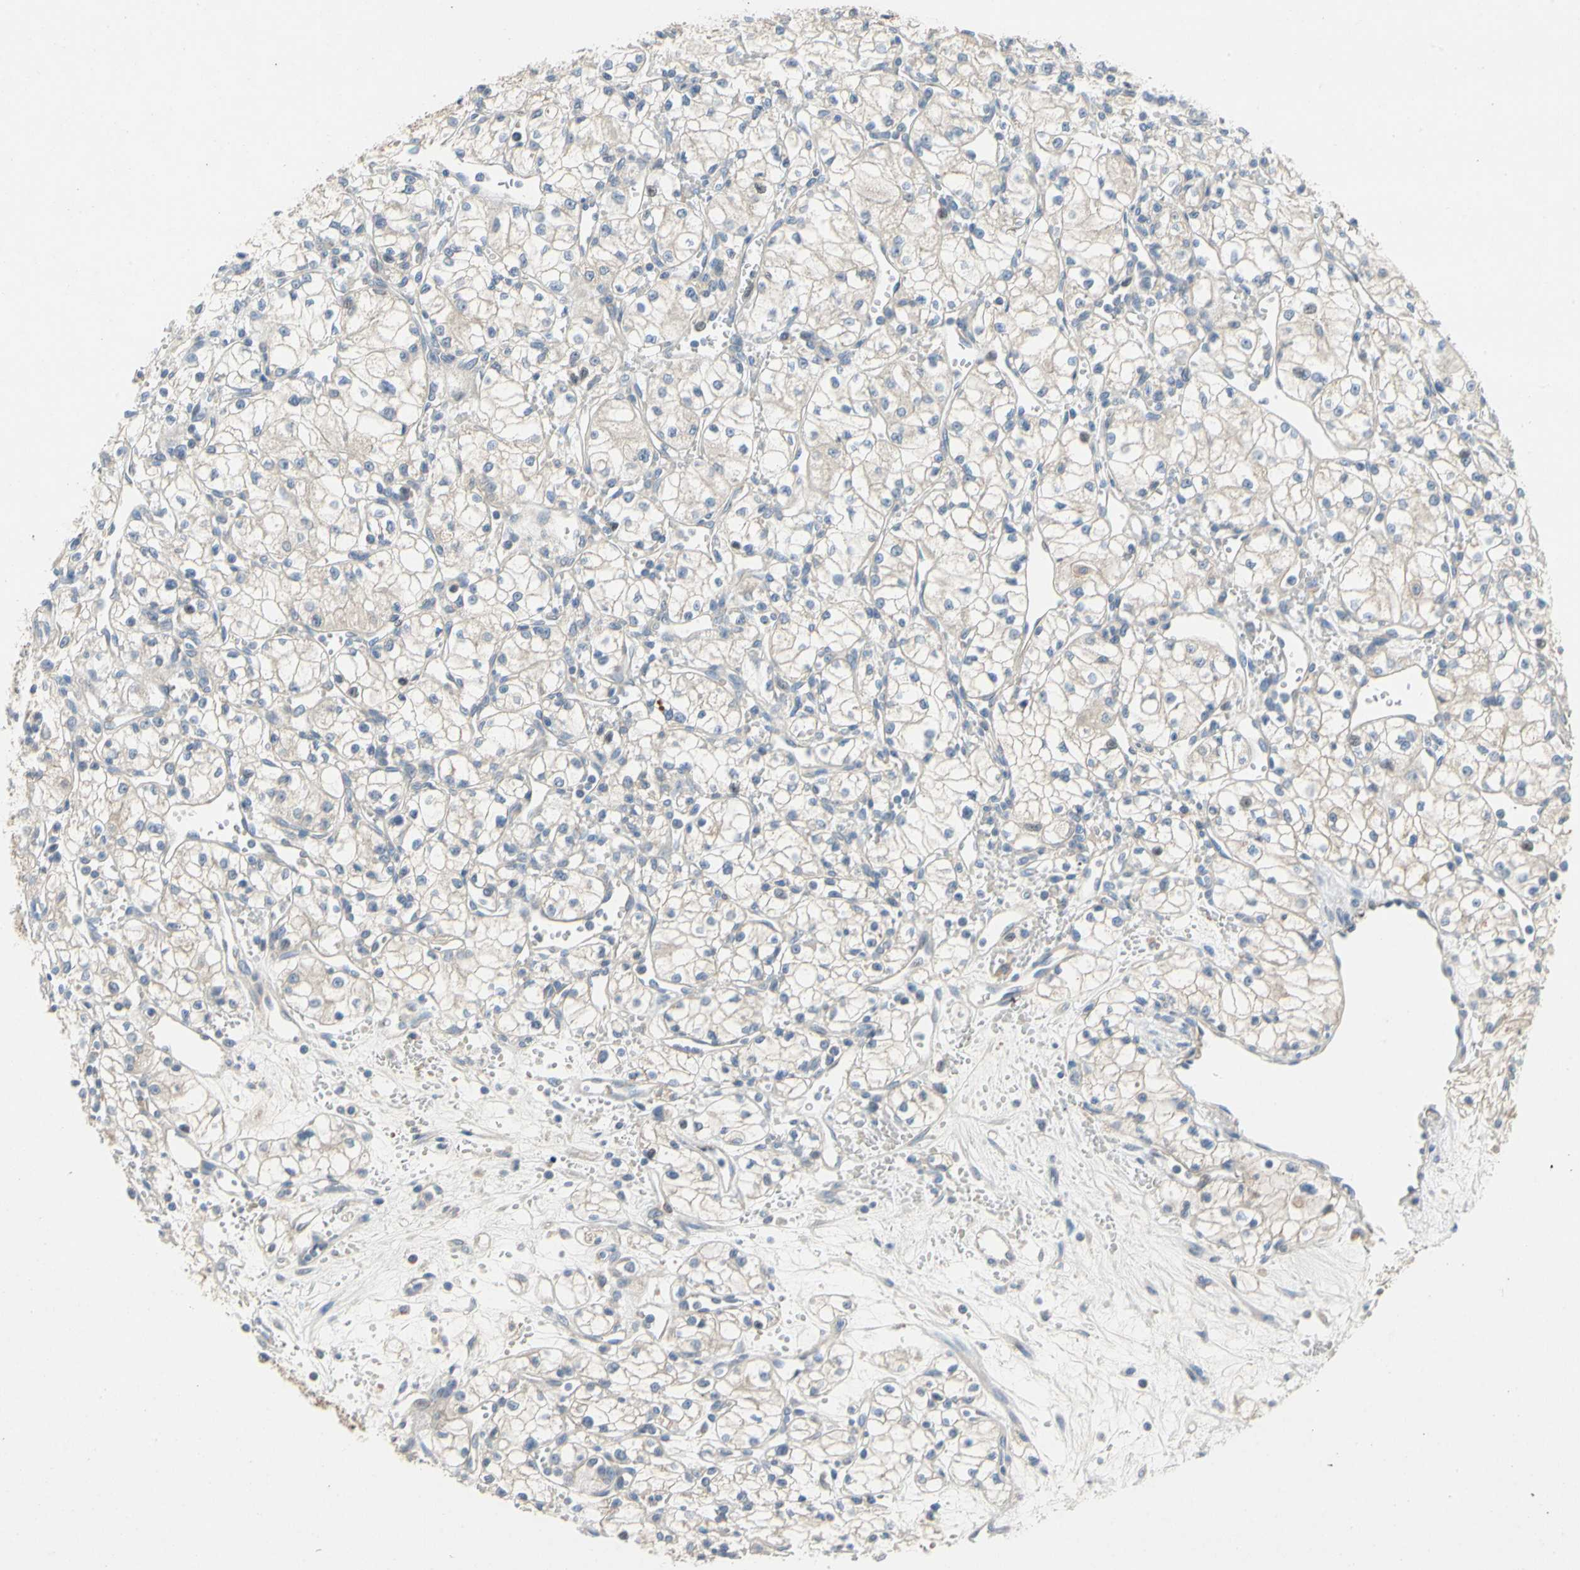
{"staining": {"intensity": "weak", "quantity": "25%-75%", "location": "cytoplasmic/membranous"}, "tissue": "renal cancer", "cell_type": "Tumor cells", "image_type": "cancer", "snomed": [{"axis": "morphology", "description": "Normal tissue, NOS"}, {"axis": "morphology", "description": "Adenocarcinoma, NOS"}, {"axis": "topography", "description": "Kidney"}], "caption": "Renal adenocarcinoma stained with IHC reveals weak cytoplasmic/membranous staining in about 25%-75% of tumor cells.", "gene": "KLHDC8B", "patient": {"sex": "male", "age": 59}}